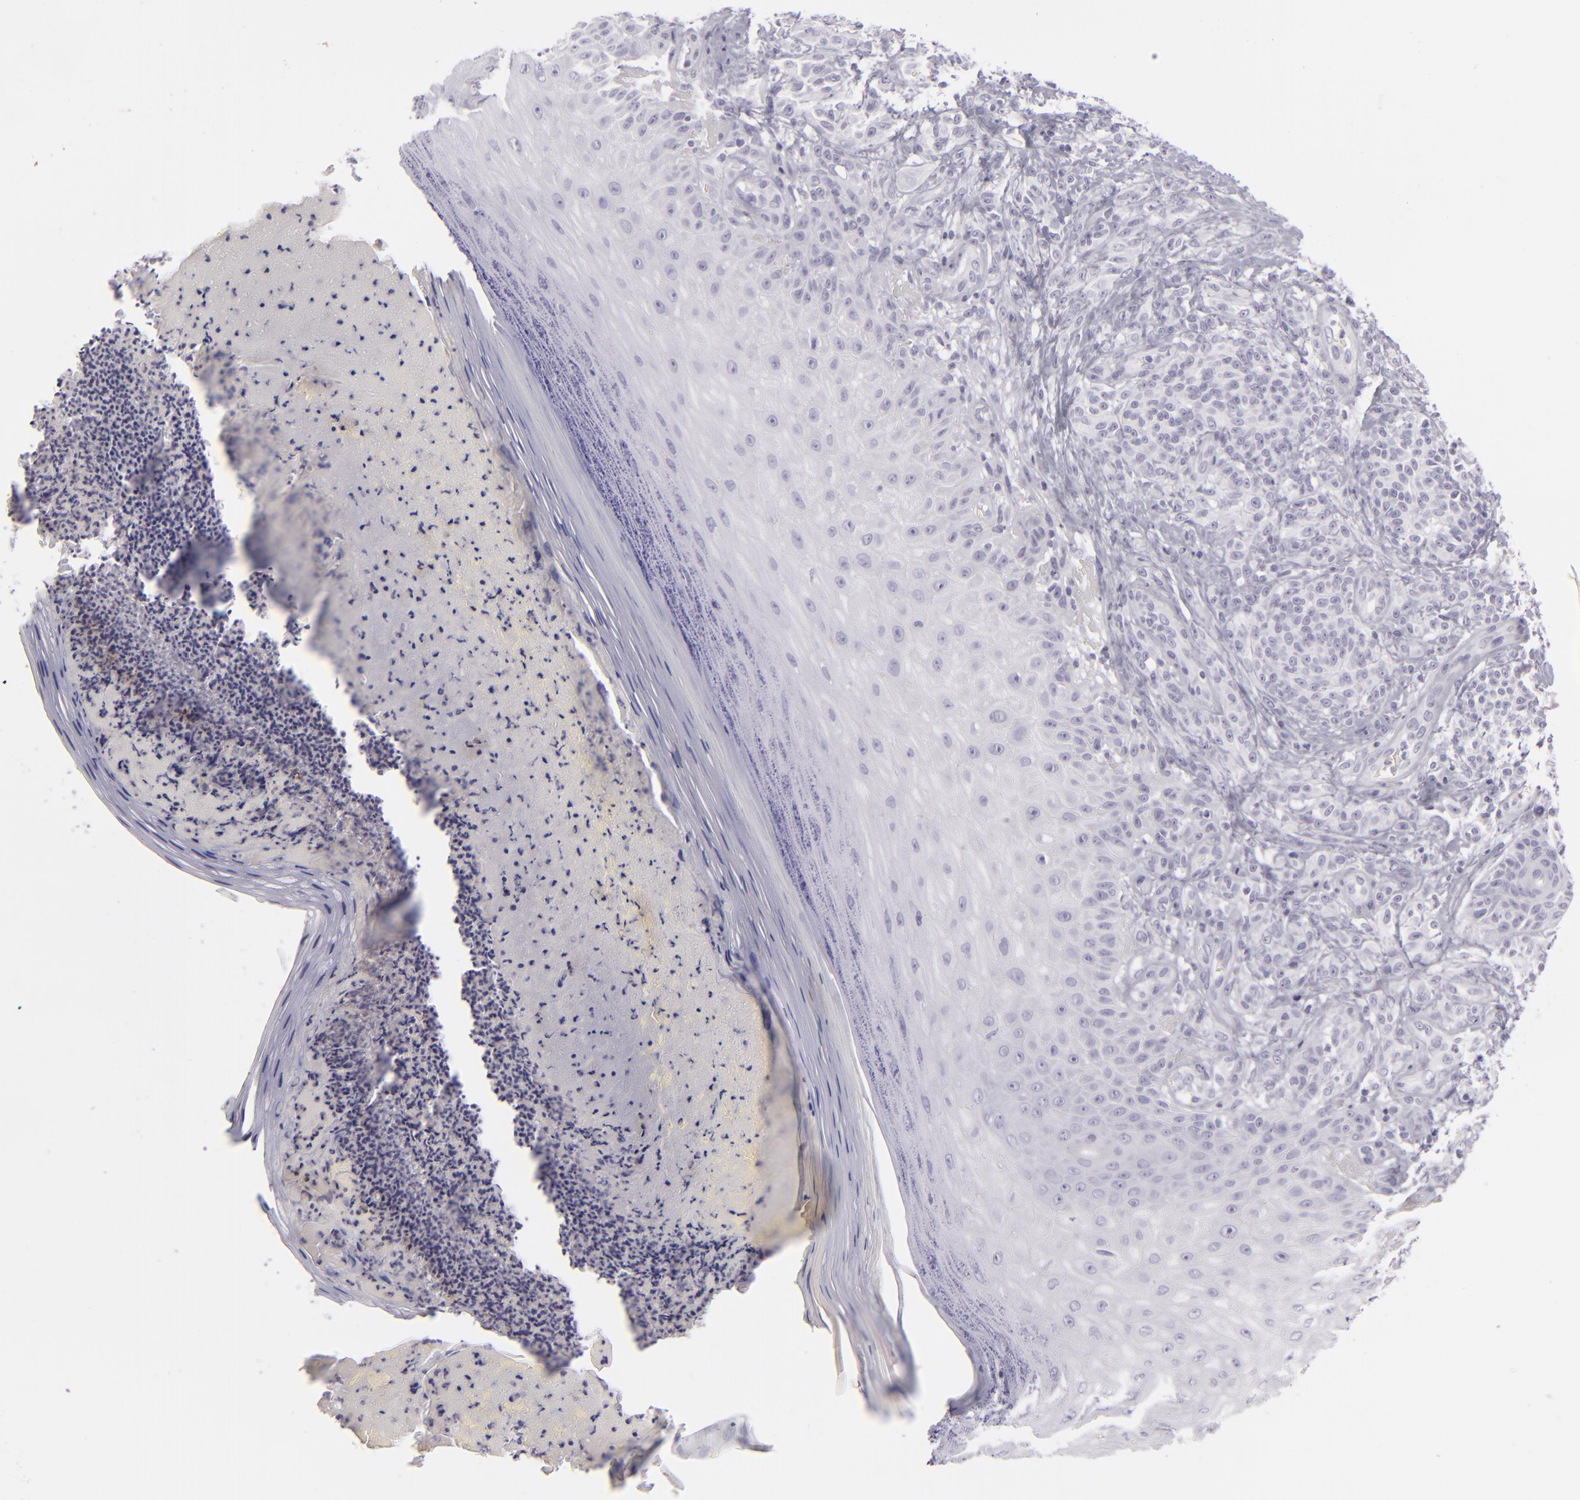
{"staining": {"intensity": "negative", "quantity": "none", "location": "none"}, "tissue": "melanoma", "cell_type": "Tumor cells", "image_type": "cancer", "snomed": [{"axis": "morphology", "description": "Malignant melanoma, NOS"}, {"axis": "topography", "description": "Skin"}], "caption": "A histopathology image of human malignant melanoma is negative for staining in tumor cells.", "gene": "CDX2", "patient": {"sex": "male", "age": 57}}